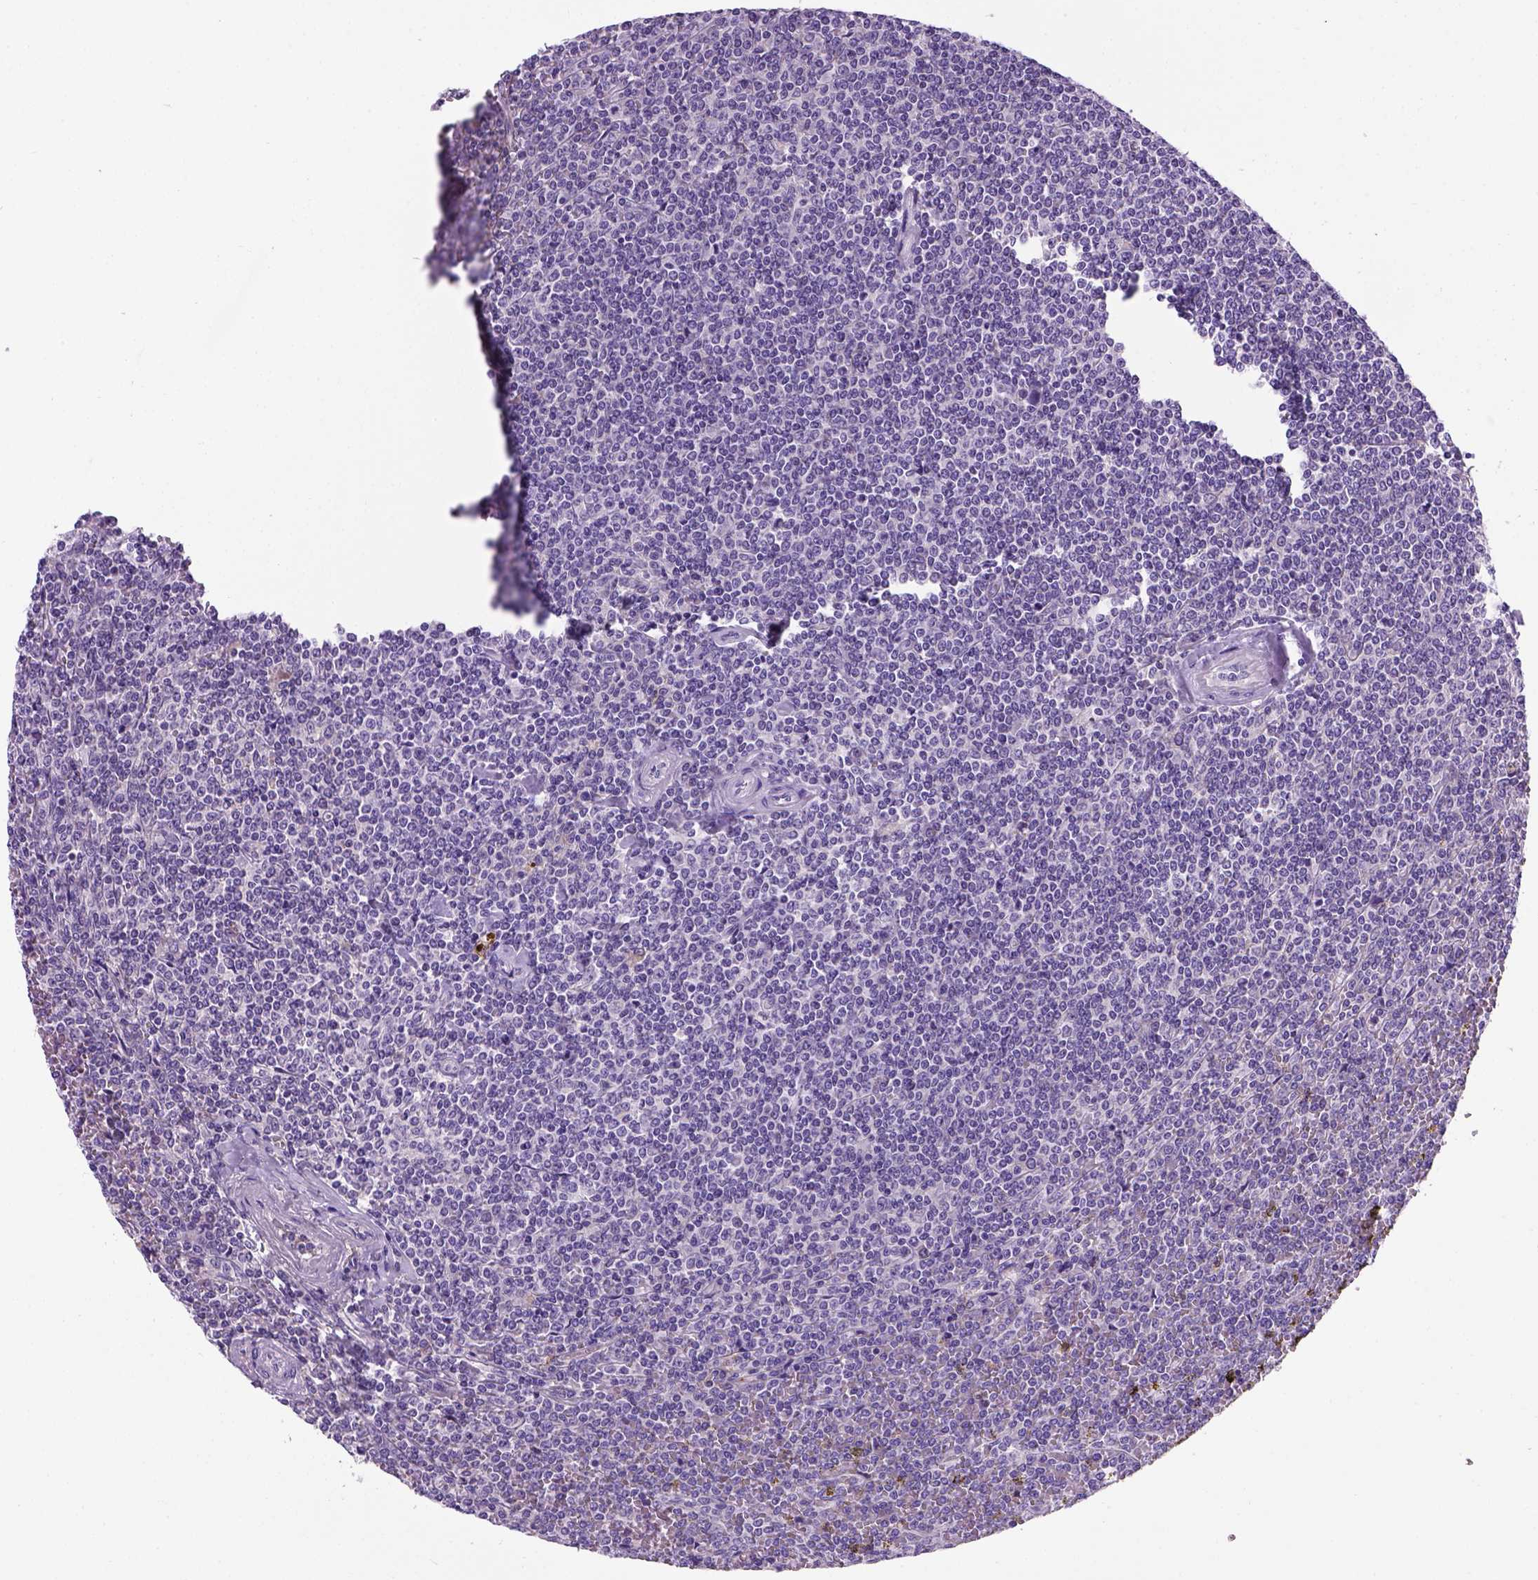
{"staining": {"intensity": "negative", "quantity": "none", "location": "none"}, "tissue": "lymphoma", "cell_type": "Tumor cells", "image_type": "cancer", "snomed": [{"axis": "morphology", "description": "Malignant lymphoma, non-Hodgkin's type, Low grade"}, {"axis": "topography", "description": "Spleen"}], "caption": "This is an IHC micrograph of malignant lymphoma, non-Hodgkin's type (low-grade). There is no expression in tumor cells.", "gene": "CDH1", "patient": {"sex": "female", "age": 19}}